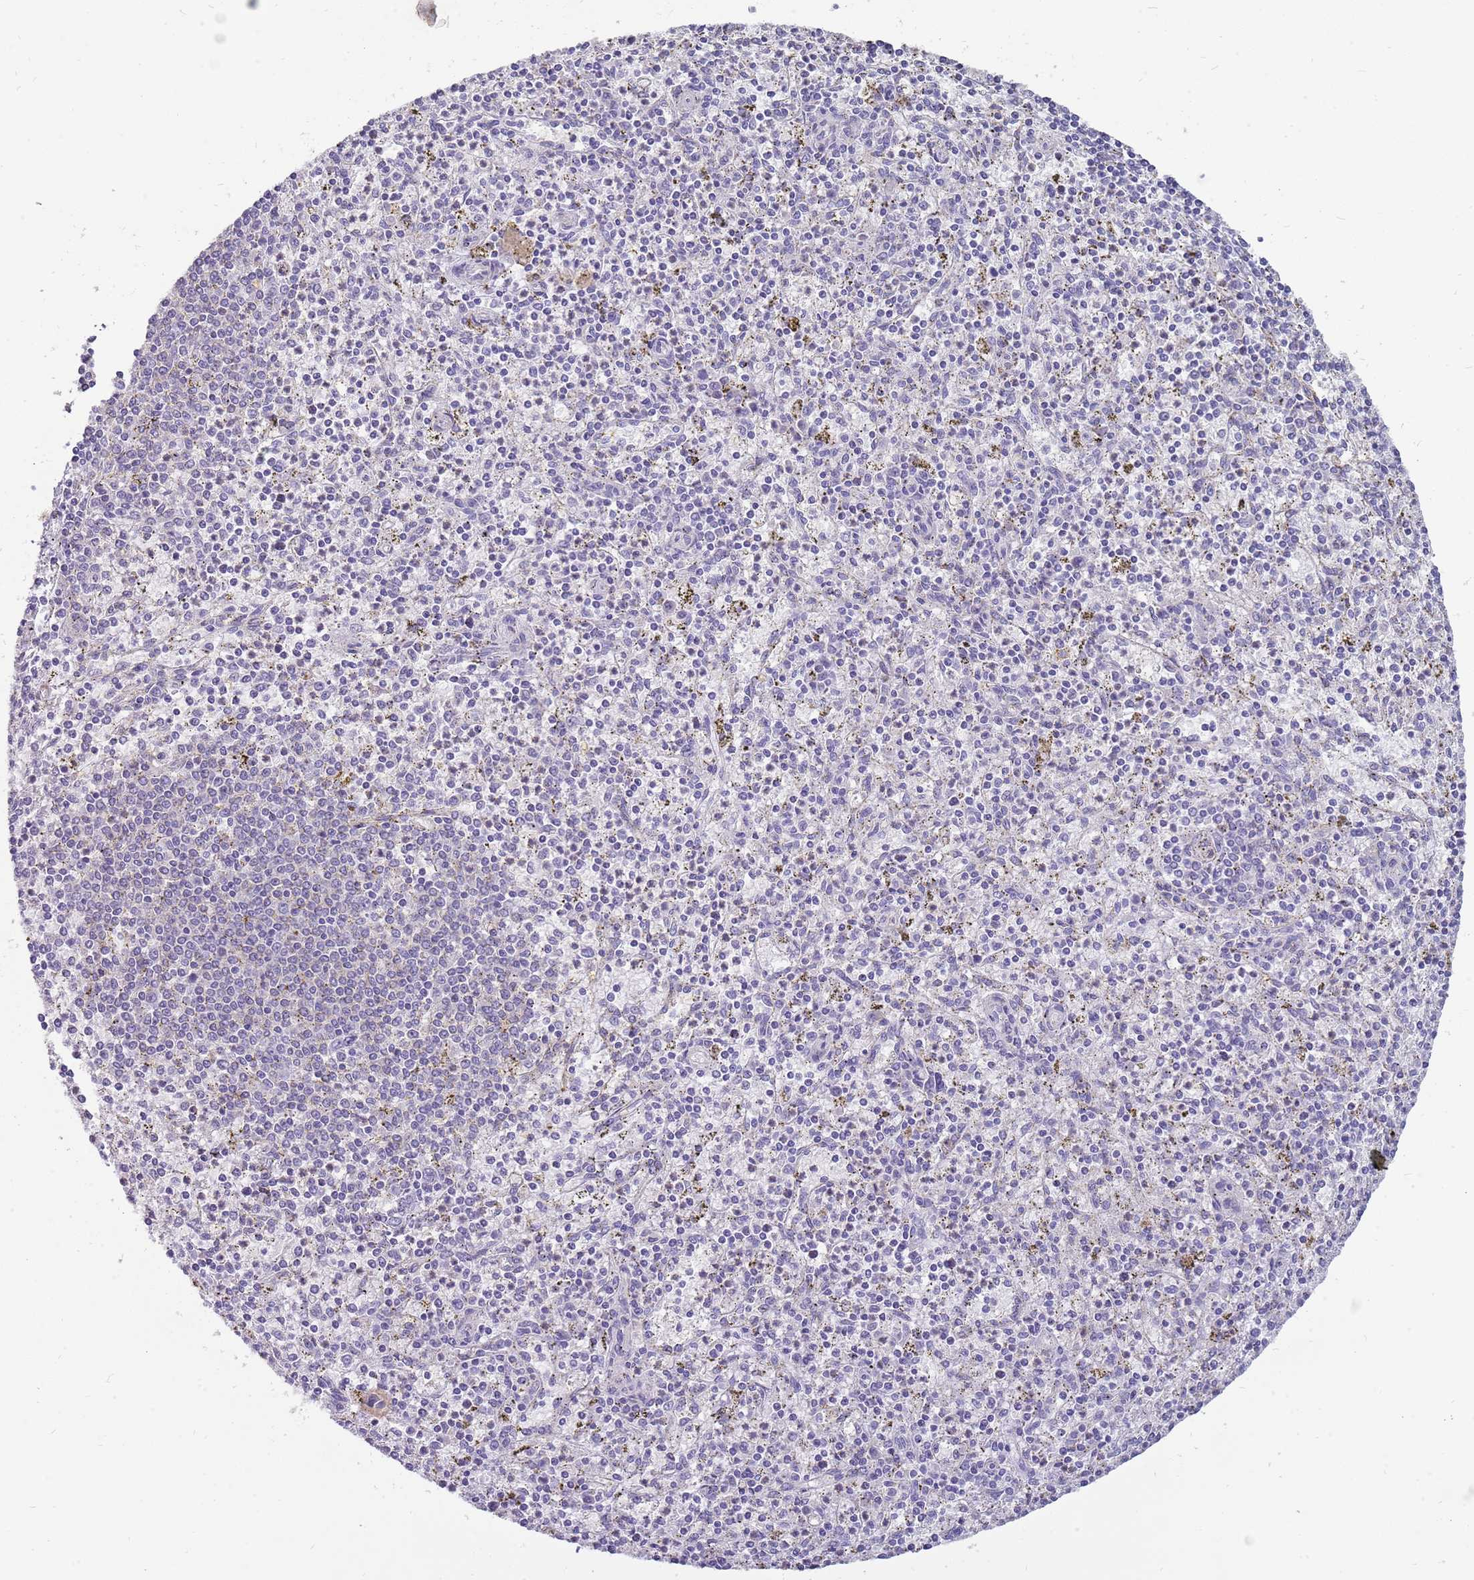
{"staining": {"intensity": "negative", "quantity": "none", "location": "none"}, "tissue": "spleen", "cell_type": "Cells in red pulp", "image_type": "normal", "snomed": [{"axis": "morphology", "description": "Normal tissue, NOS"}, {"axis": "topography", "description": "Spleen"}], "caption": "IHC photomicrograph of unremarkable human spleen stained for a protein (brown), which displays no expression in cells in red pulp.", "gene": "DIPK1C", "patient": {"sex": "male", "age": 72}}